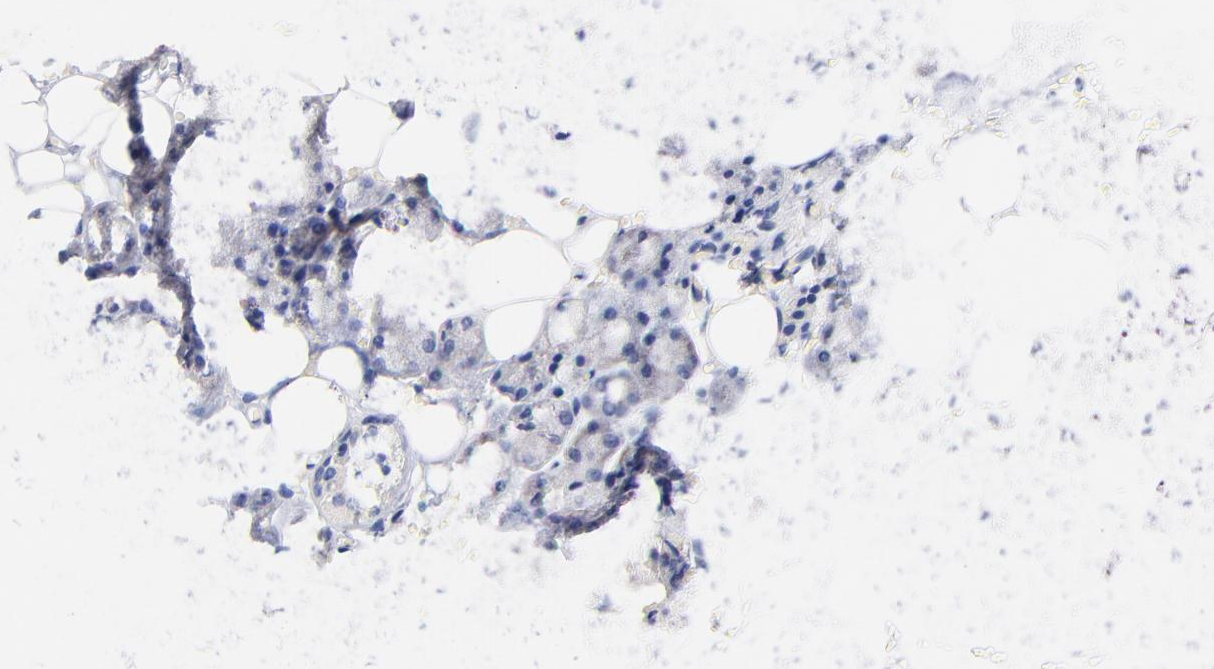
{"staining": {"intensity": "moderate", "quantity": "25%-75%", "location": "cytoplasmic/membranous"}, "tissue": "salivary gland", "cell_type": "Glandular cells", "image_type": "normal", "snomed": [{"axis": "morphology", "description": "Normal tissue, NOS"}, {"axis": "topography", "description": "Lymph node"}, {"axis": "topography", "description": "Salivary gland"}], "caption": "DAB (3,3'-diaminobenzidine) immunohistochemical staining of normal salivary gland reveals moderate cytoplasmic/membranous protein positivity in about 25%-75% of glandular cells.", "gene": "TNFRSF13C", "patient": {"sex": "male", "age": 8}}